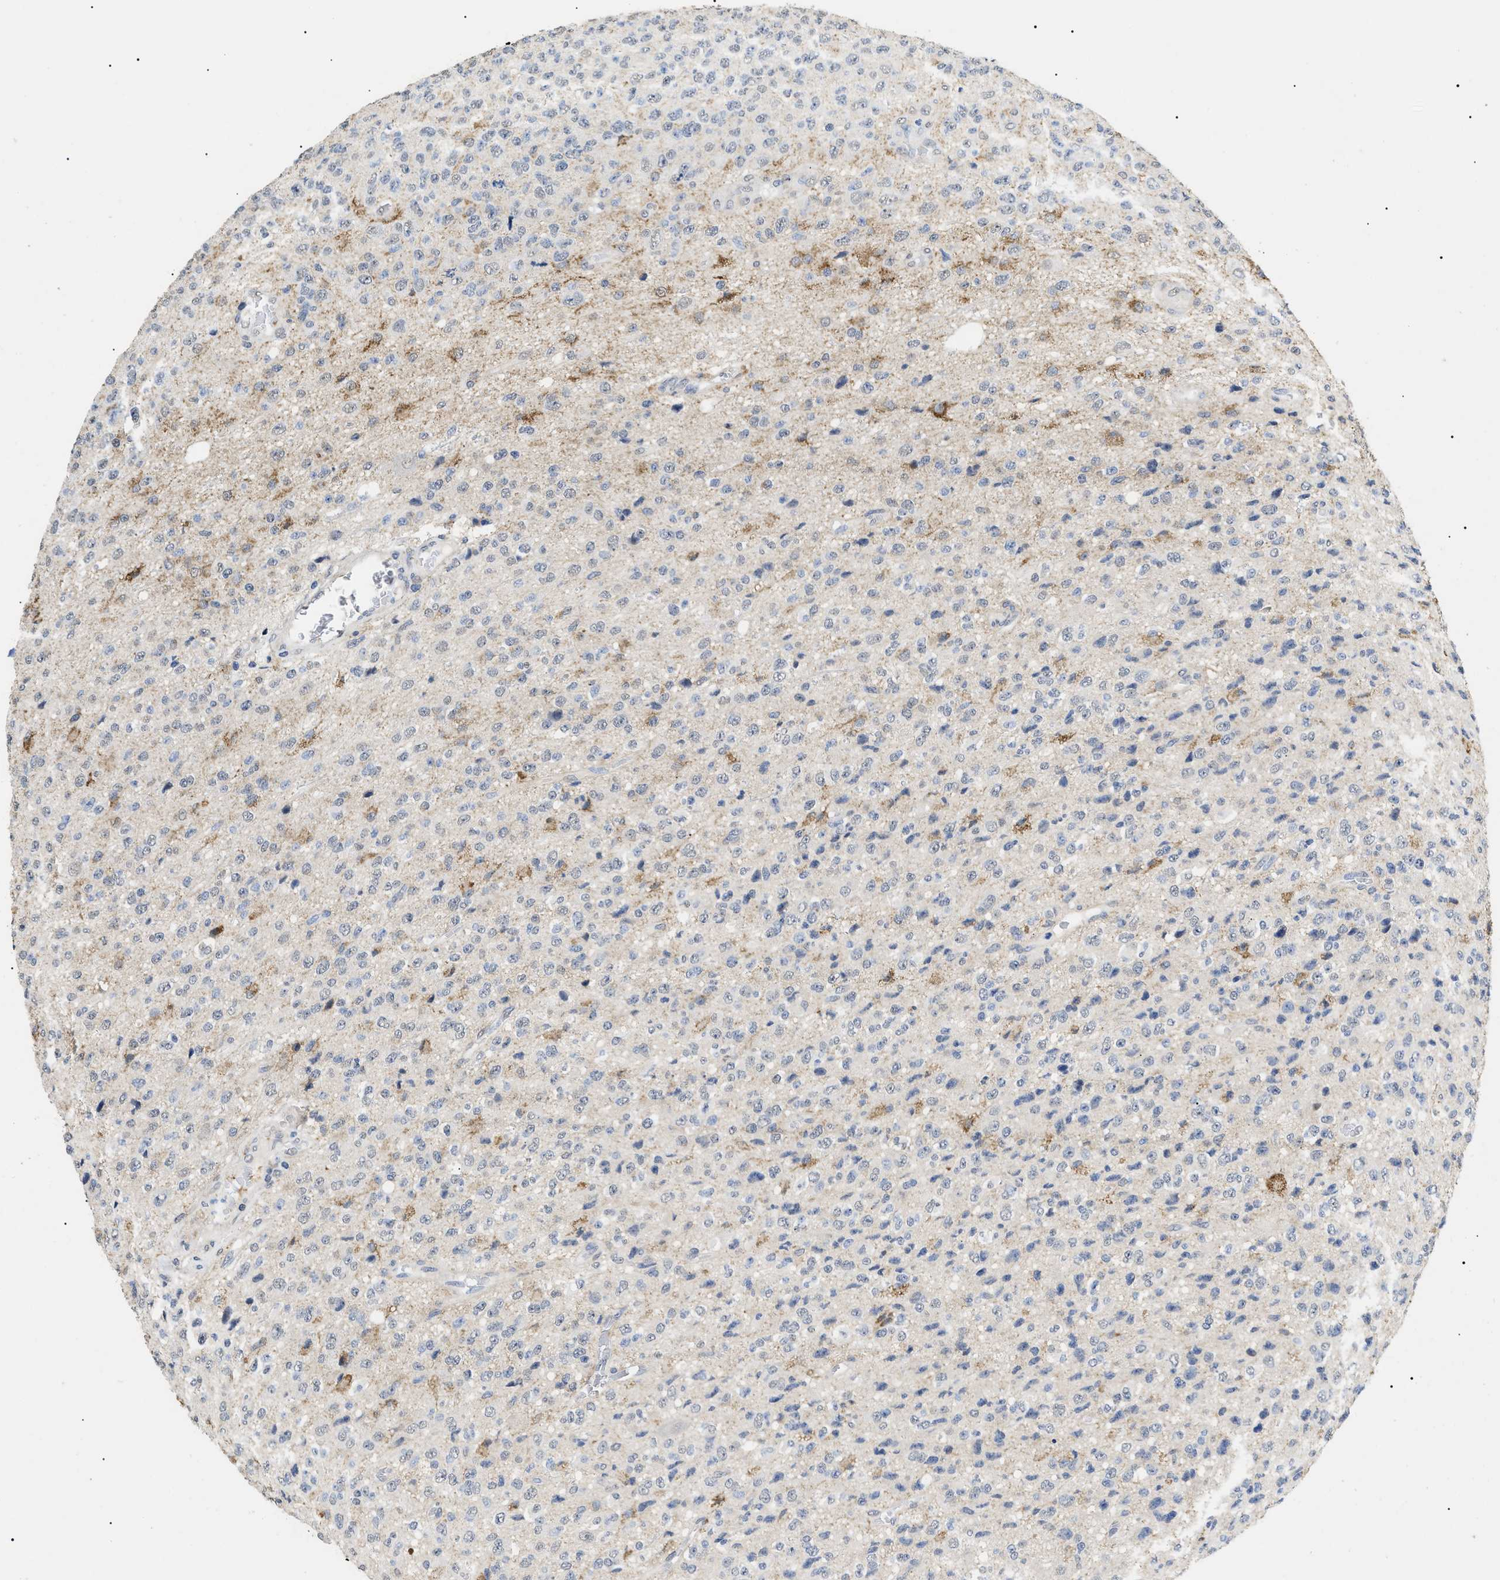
{"staining": {"intensity": "weak", "quantity": "<25%", "location": "nuclear"}, "tissue": "glioma", "cell_type": "Tumor cells", "image_type": "cancer", "snomed": [{"axis": "morphology", "description": "Glioma, malignant, High grade"}, {"axis": "topography", "description": "pancreas cauda"}], "caption": "Human glioma stained for a protein using IHC displays no positivity in tumor cells.", "gene": "SFXN5", "patient": {"sex": "male", "age": 60}}